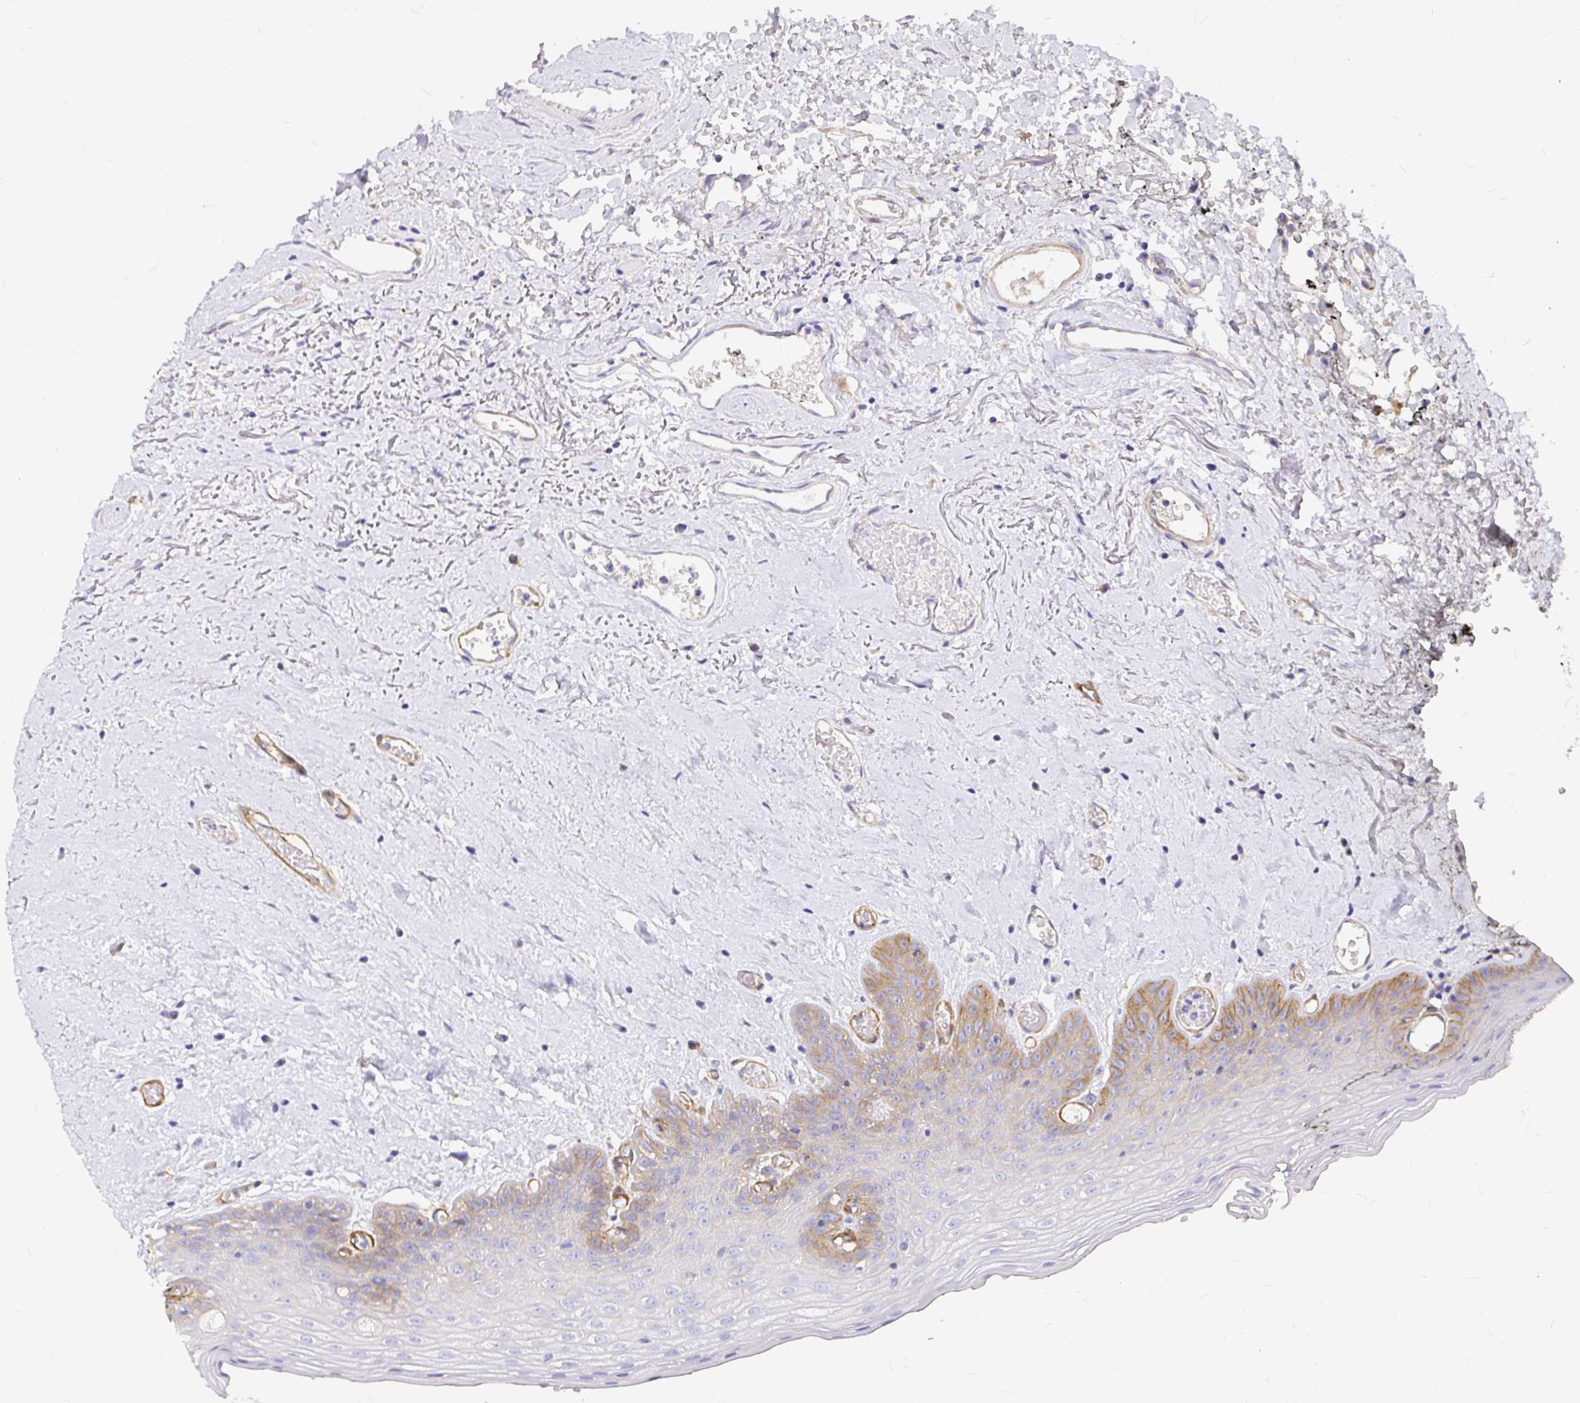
{"staining": {"intensity": "moderate", "quantity": "25%-75%", "location": "cytoplasmic/membranous"}, "tissue": "oral mucosa", "cell_type": "Squamous epithelial cells", "image_type": "normal", "snomed": [{"axis": "morphology", "description": "Normal tissue, NOS"}, {"axis": "morphology", "description": "Squamous cell carcinoma, NOS"}, {"axis": "topography", "description": "Oral tissue"}, {"axis": "topography", "description": "Peripheral nerve tissue"}, {"axis": "topography", "description": "Head-Neck"}], "caption": "A brown stain shows moderate cytoplasmic/membranous staining of a protein in squamous epithelial cells of unremarkable oral mucosa.", "gene": "MYO1B", "patient": {"sex": "female", "age": 59}}